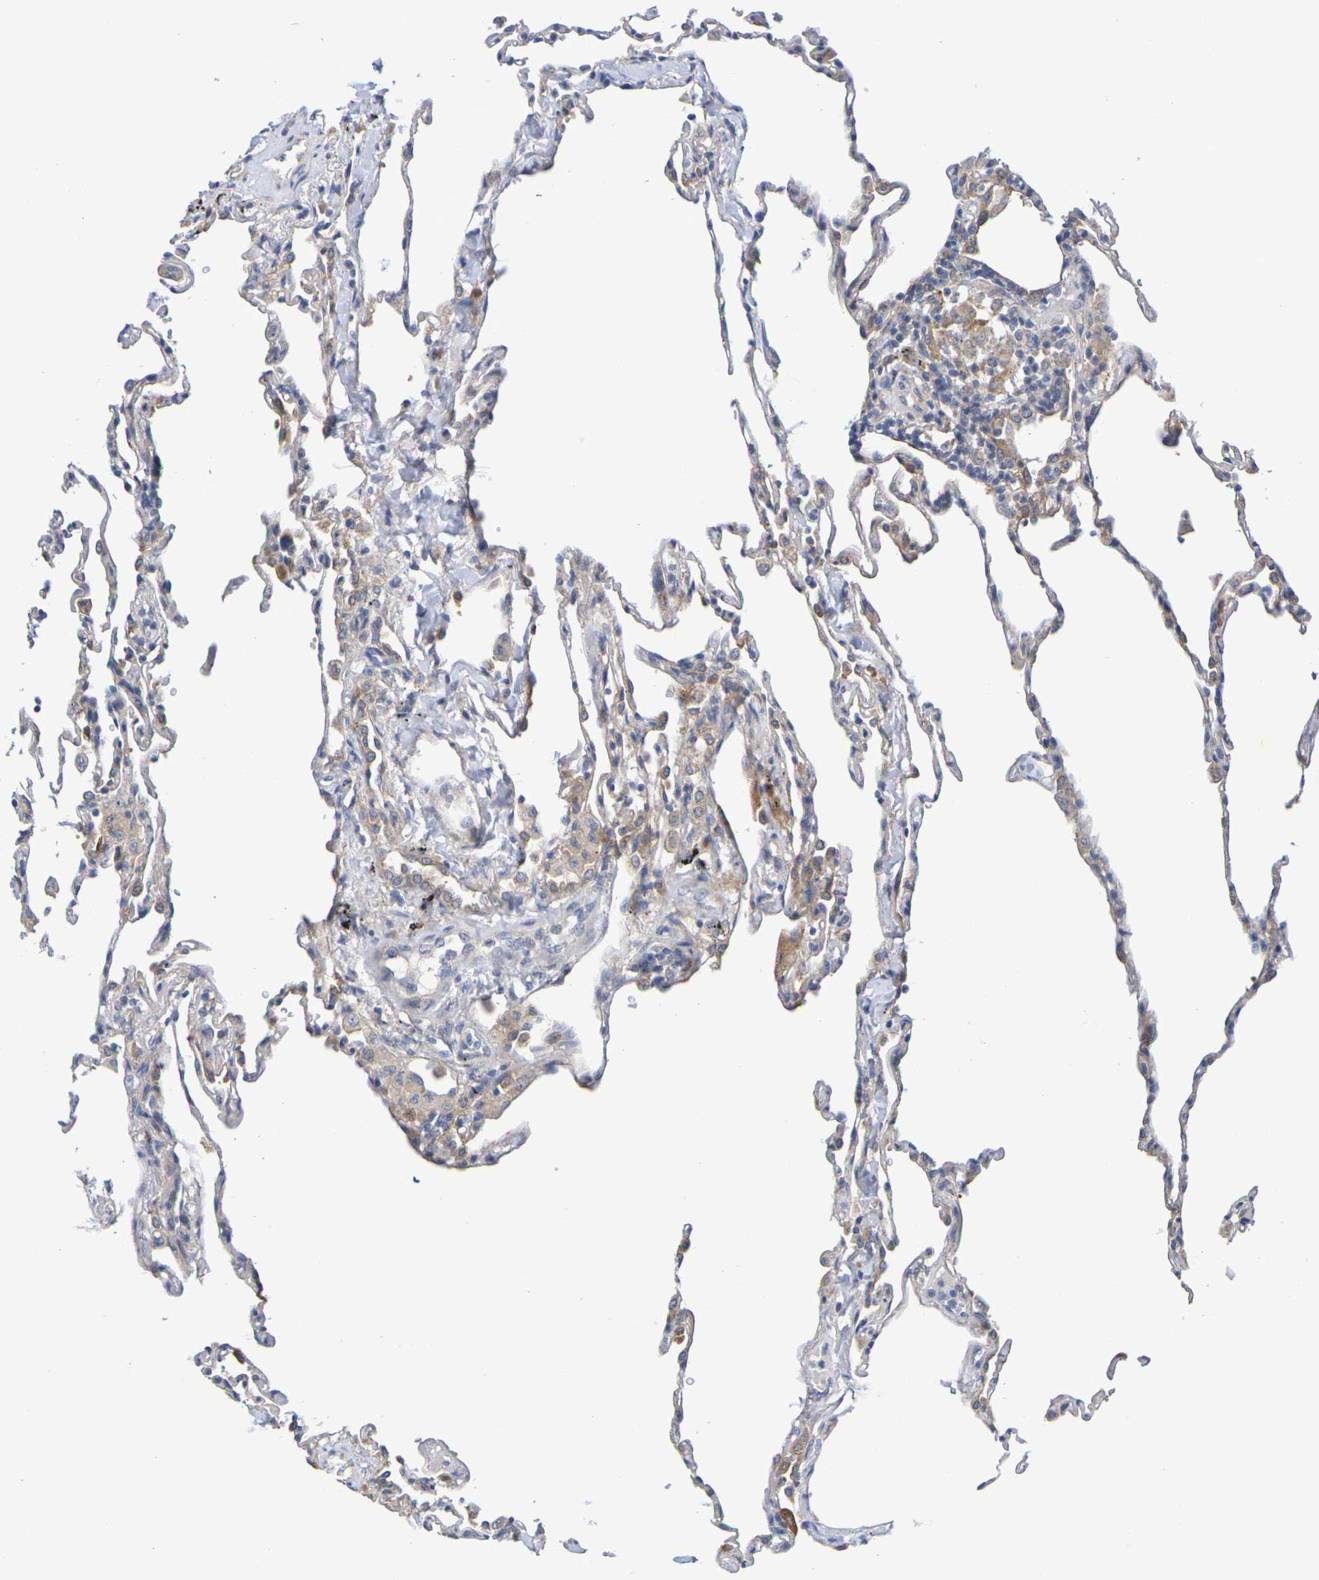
{"staining": {"intensity": "moderate", "quantity": "<25%", "location": "cytoplasmic/membranous"}, "tissue": "lung", "cell_type": "Alveolar cells", "image_type": "normal", "snomed": [{"axis": "morphology", "description": "Normal tissue, NOS"}, {"axis": "topography", "description": "Lung"}], "caption": "The immunohistochemical stain labels moderate cytoplasmic/membranous staining in alveolar cells of unremarkable lung. (DAB IHC with brightfield microscopy, high magnification).", "gene": "SDC4", "patient": {"sex": "male", "age": 59}}